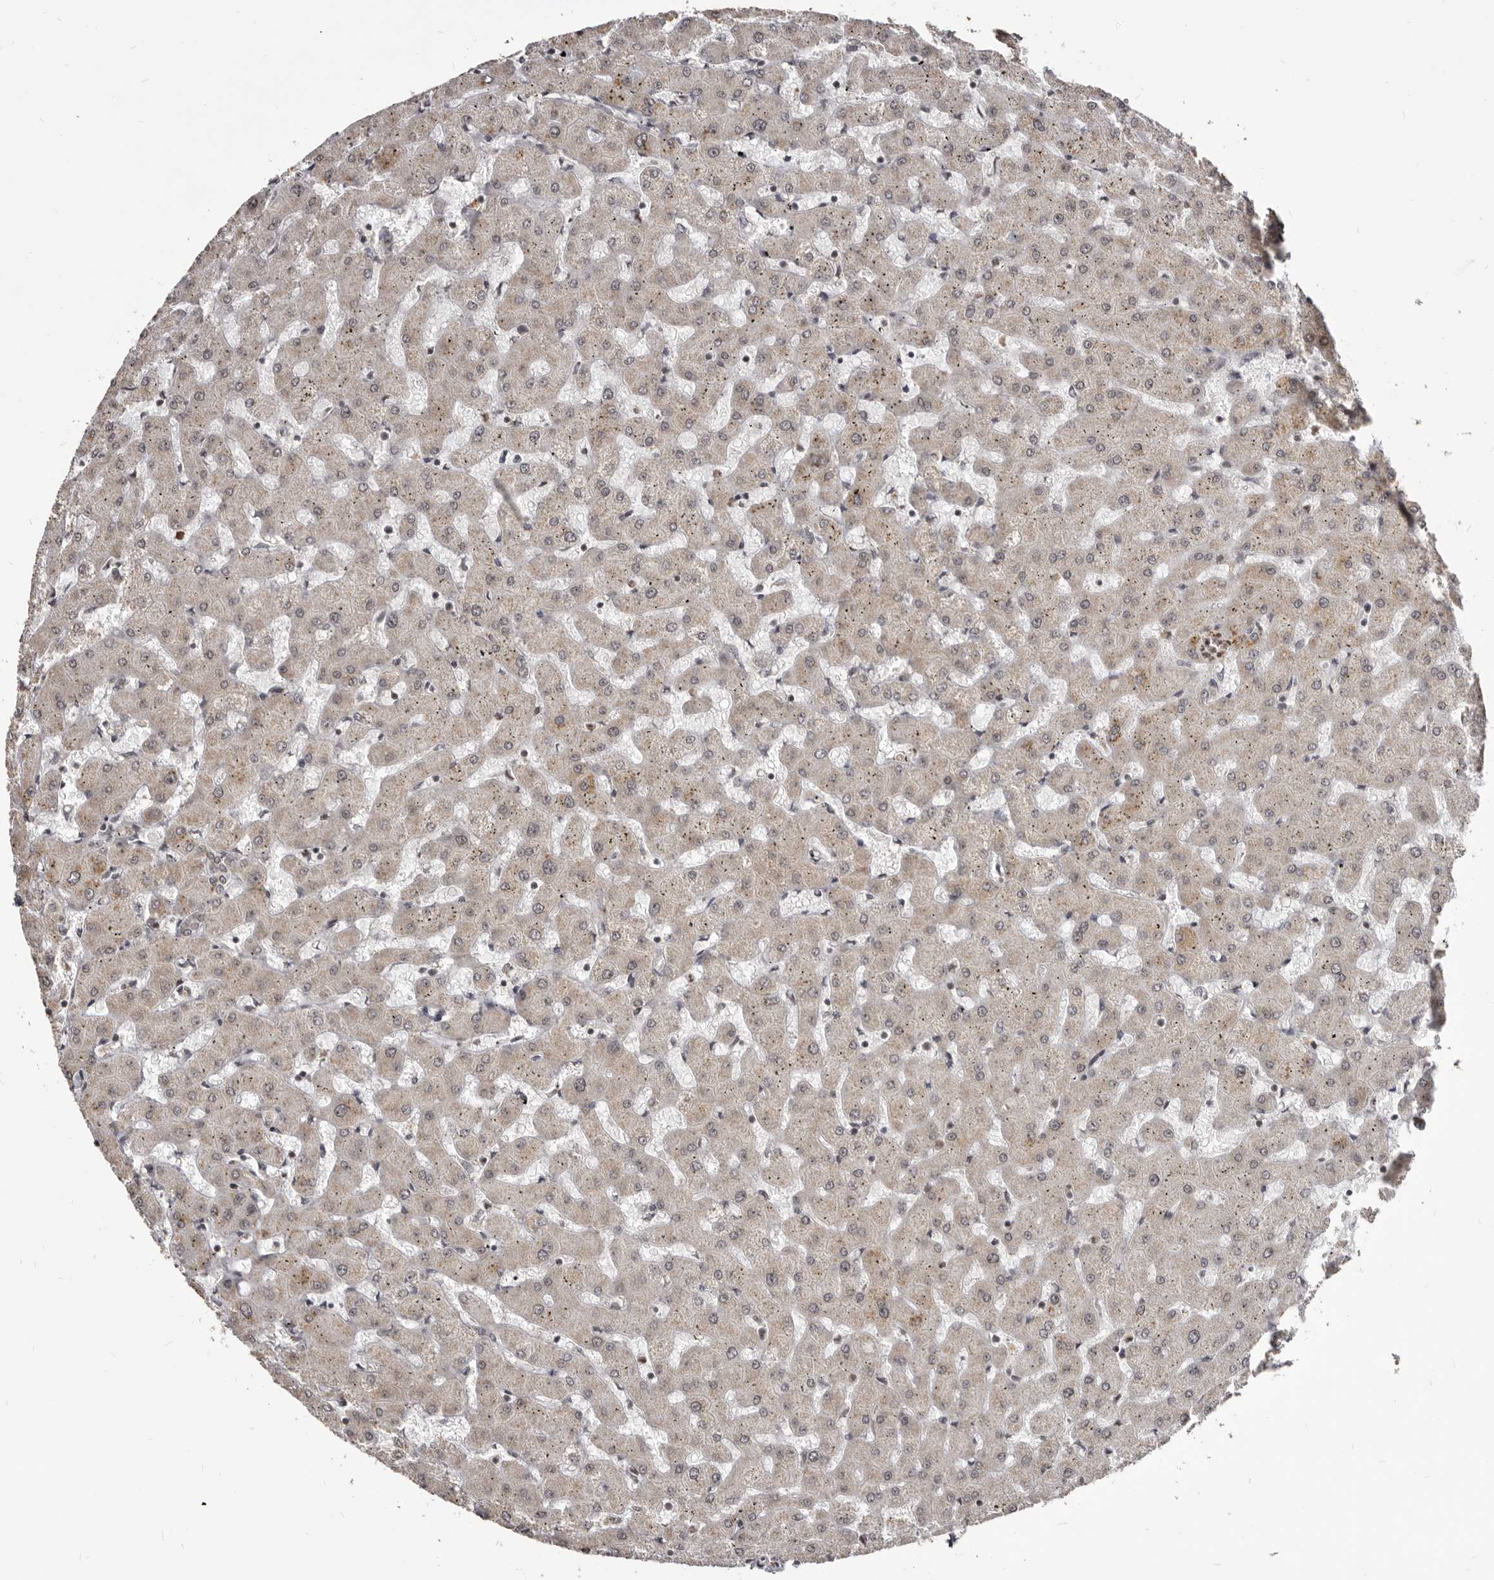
{"staining": {"intensity": "negative", "quantity": "none", "location": "none"}, "tissue": "liver", "cell_type": "Cholangiocytes", "image_type": "normal", "snomed": [{"axis": "morphology", "description": "Normal tissue, NOS"}, {"axis": "topography", "description": "Liver"}], "caption": "Cholangiocytes are negative for protein expression in unremarkable human liver. (DAB (3,3'-diaminobenzidine) immunohistochemistry visualized using brightfield microscopy, high magnification).", "gene": "THUMPD1", "patient": {"sex": "female", "age": 63}}